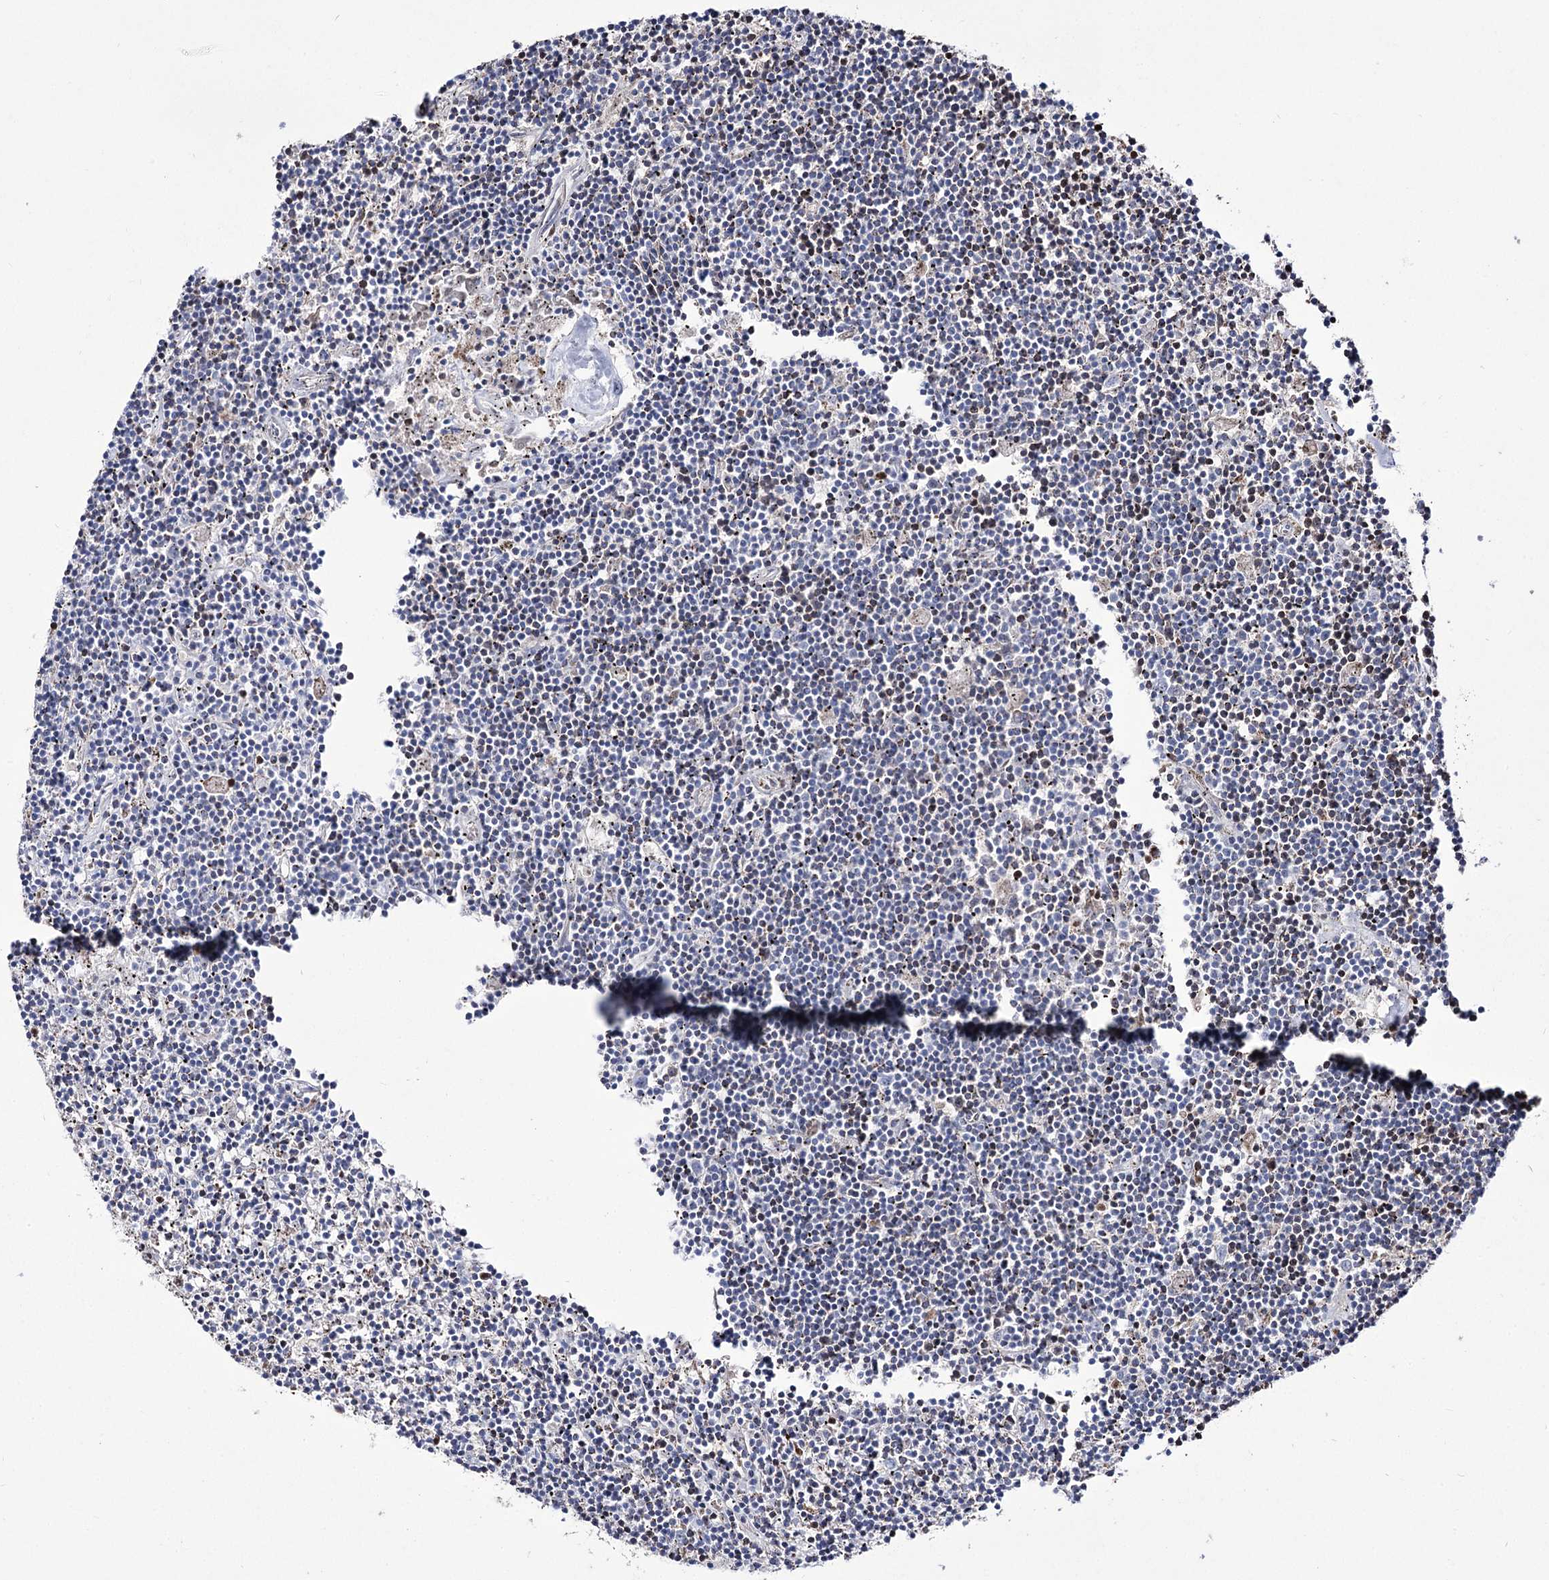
{"staining": {"intensity": "negative", "quantity": "none", "location": "none"}, "tissue": "lymphoma", "cell_type": "Tumor cells", "image_type": "cancer", "snomed": [{"axis": "morphology", "description": "Malignant lymphoma, non-Hodgkin's type, Low grade"}, {"axis": "topography", "description": "Spleen"}], "caption": "IHC of human lymphoma reveals no positivity in tumor cells.", "gene": "OSBPL5", "patient": {"sex": "male", "age": 76}}